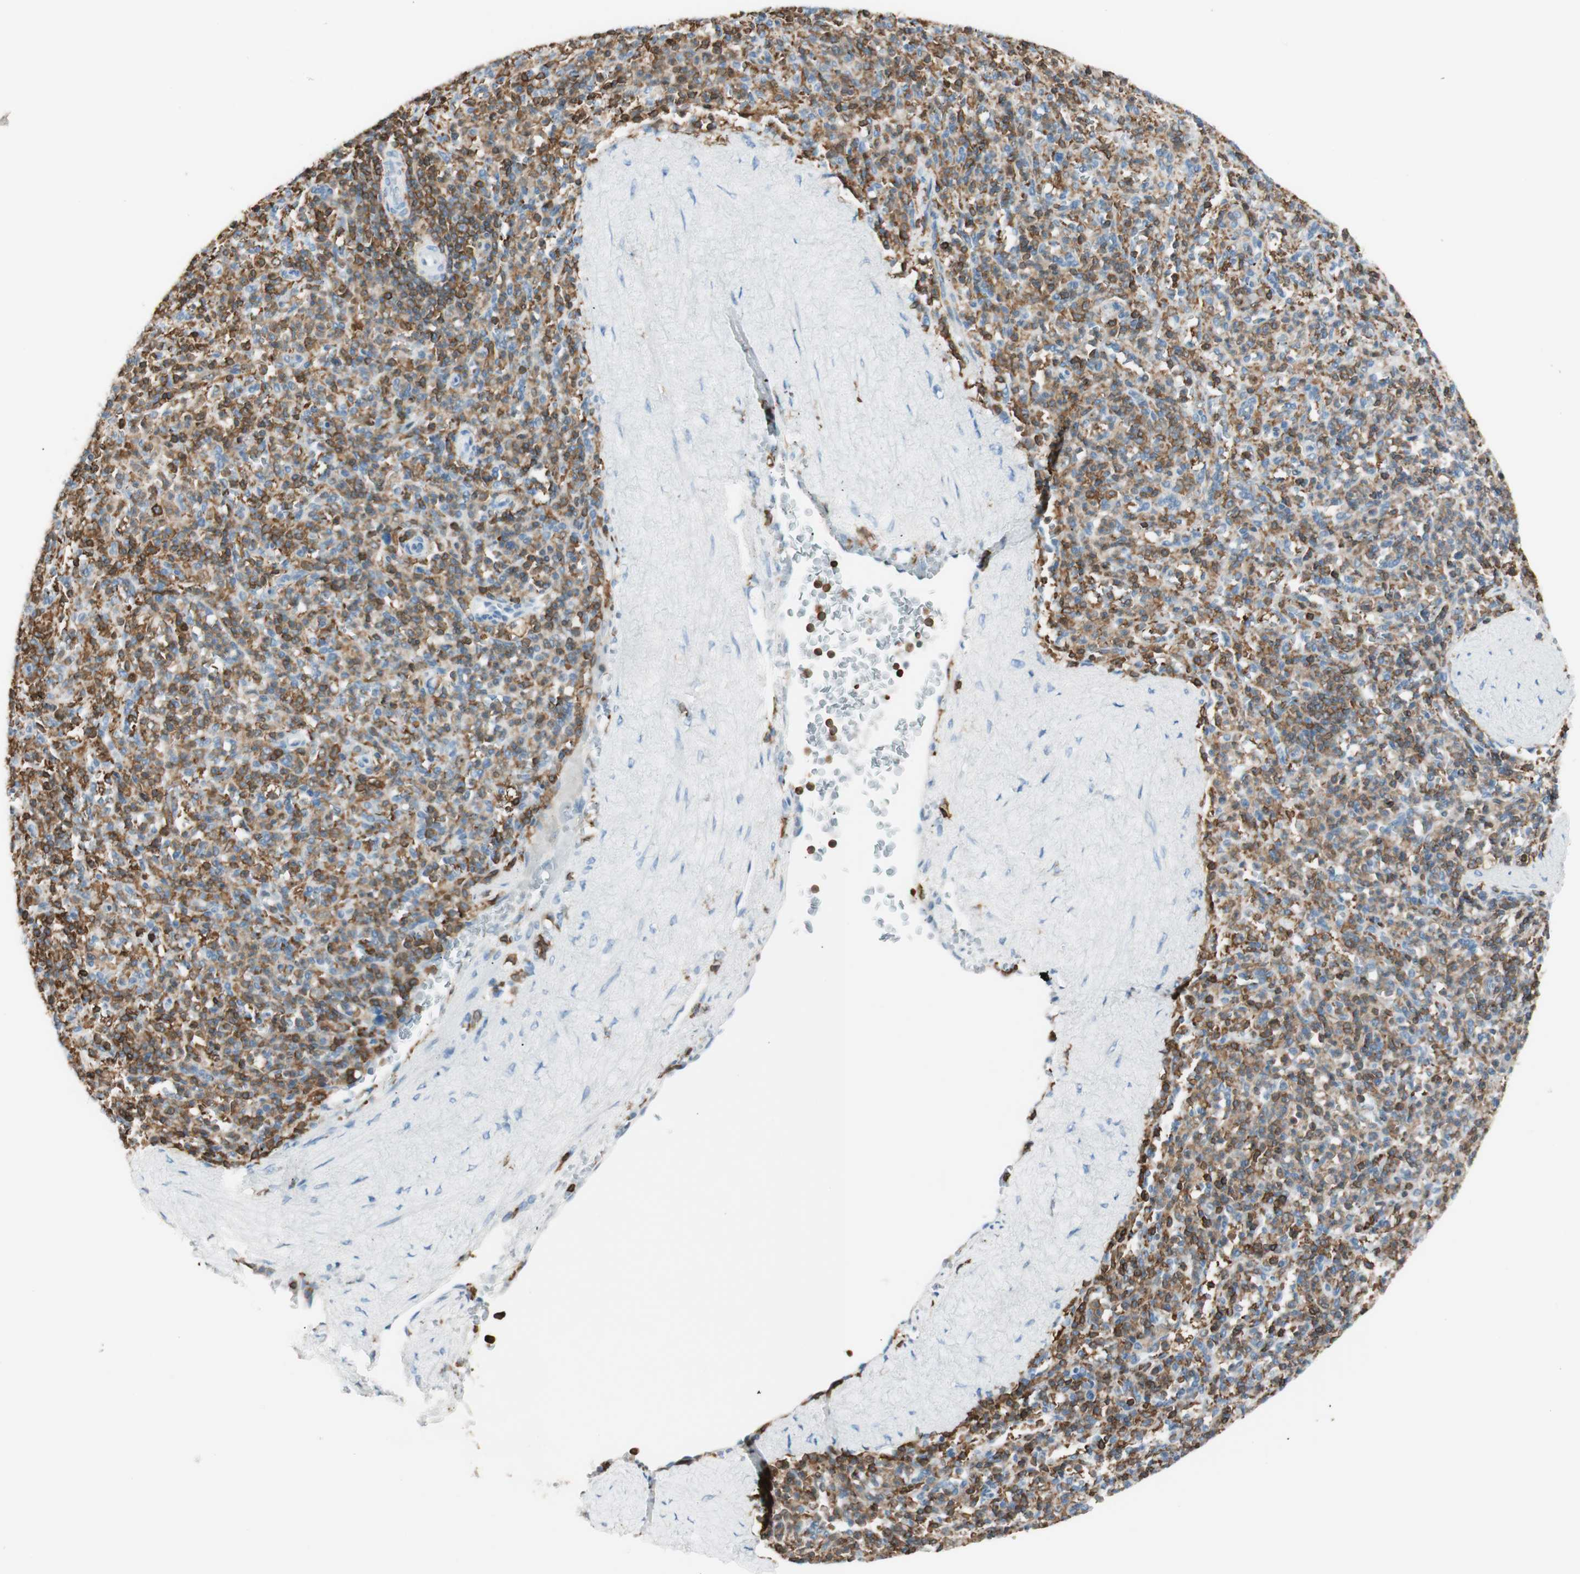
{"staining": {"intensity": "moderate", "quantity": "25%-75%", "location": "cytoplasmic/membranous"}, "tissue": "spleen", "cell_type": "Cells in red pulp", "image_type": "normal", "snomed": [{"axis": "morphology", "description": "Normal tissue, NOS"}, {"axis": "topography", "description": "Spleen"}], "caption": "This image demonstrates benign spleen stained with immunohistochemistry (IHC) to label a protein in brown. The cytoplasmic/membranous of cells in red pulp show moderate positivity for the protein. Nuclei are counter-stained blue.", "gene": "HPGD", "patient": {"sex": "male", "age": 36}}